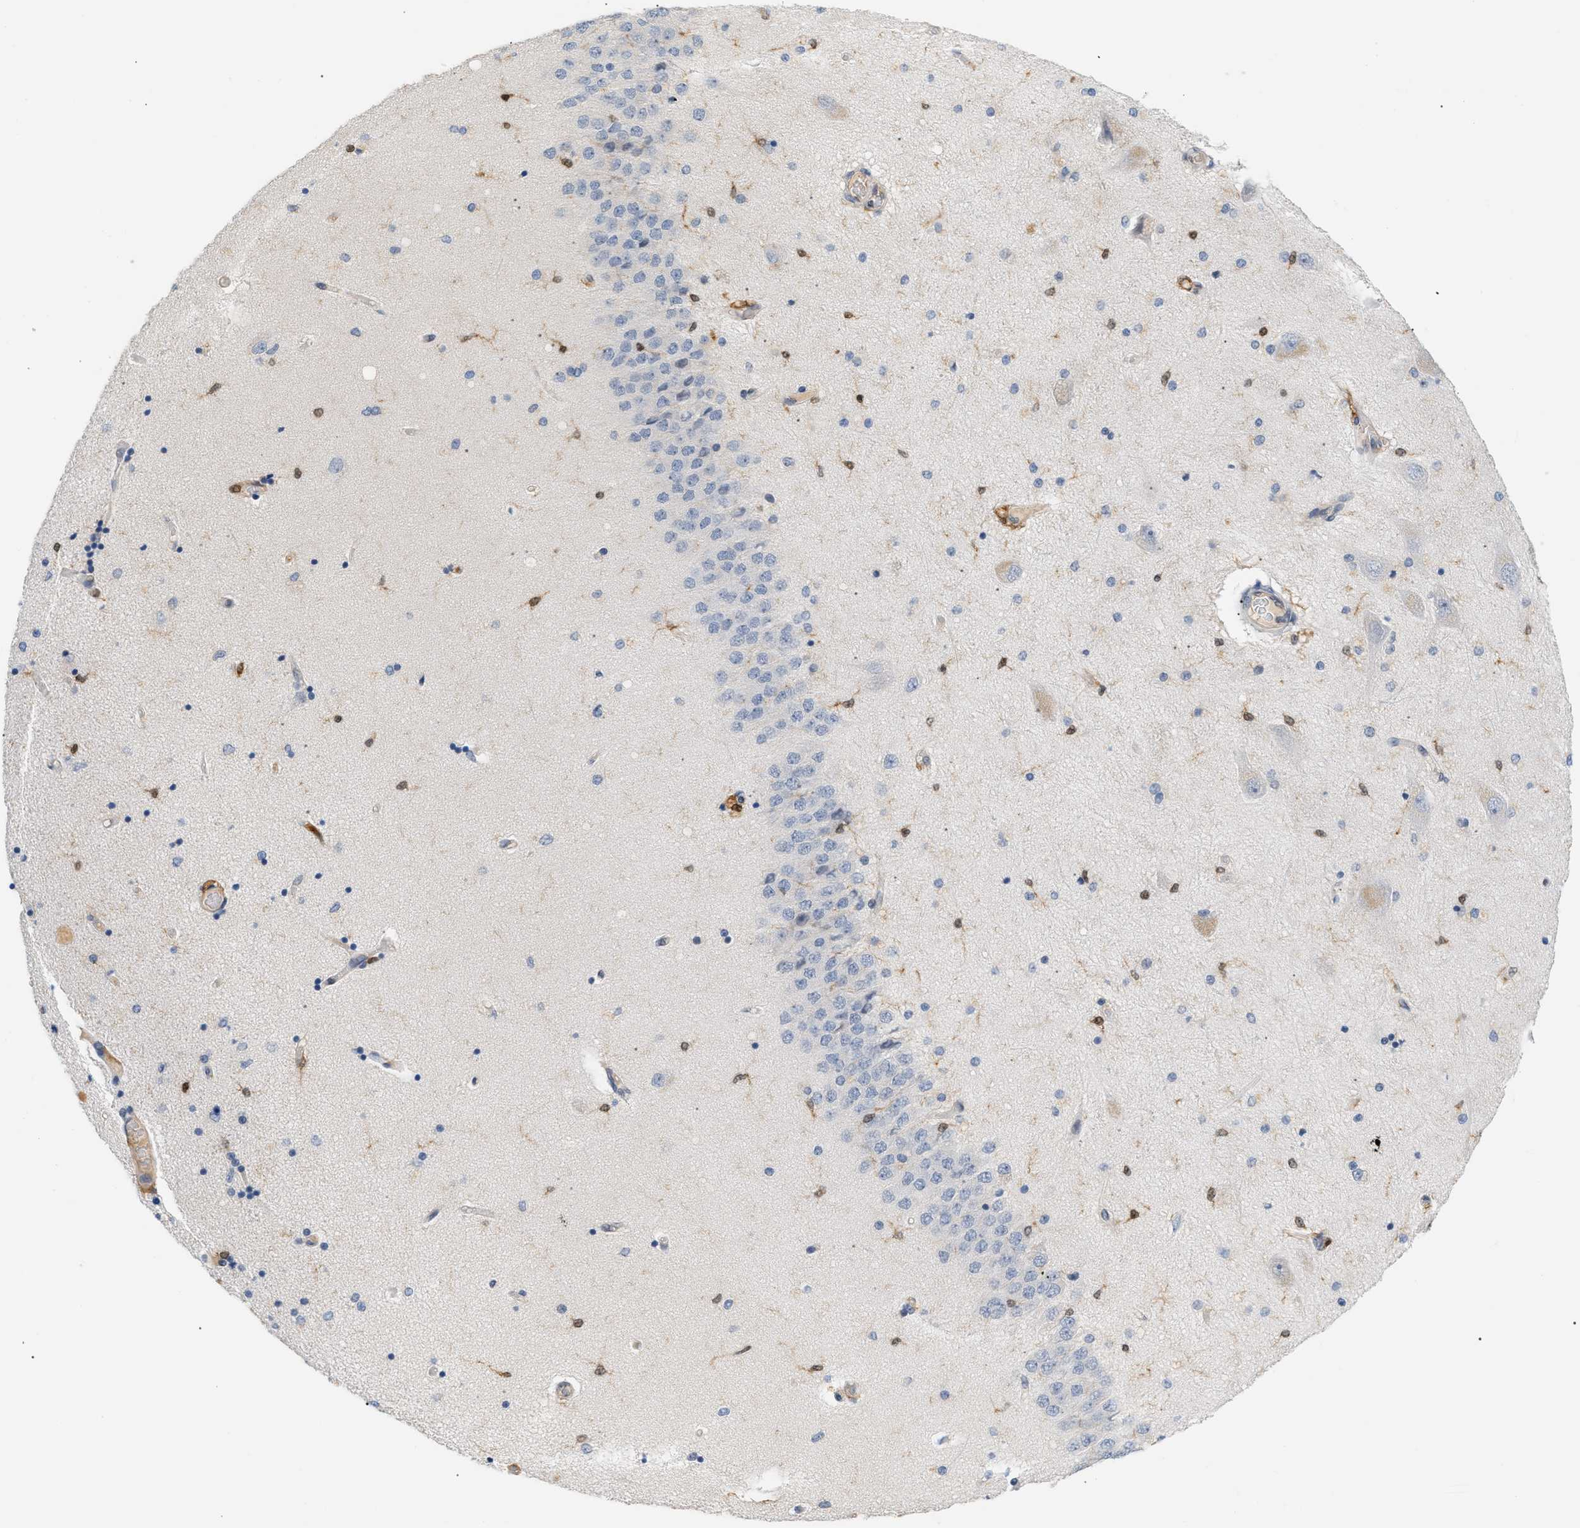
{"staining": {"intensity": "strong", "quantity": "<25%", "location": "nuclear"}, "tissue": "hippocampus", "cell_type": "Glial cells", "image_type": "normal", "snomed": [{"axis": "morphology", "description": "Normal tissue, NOS"}, {"axis": "topography", "description": "Hippocampus"}], "caption": "Strong nuclear expression for a protein is identified in about <25% of glial cells of benign hippocampus using IHC.", "gene": "PYCARD", "patient": {"sex": "female", "age": 54}}